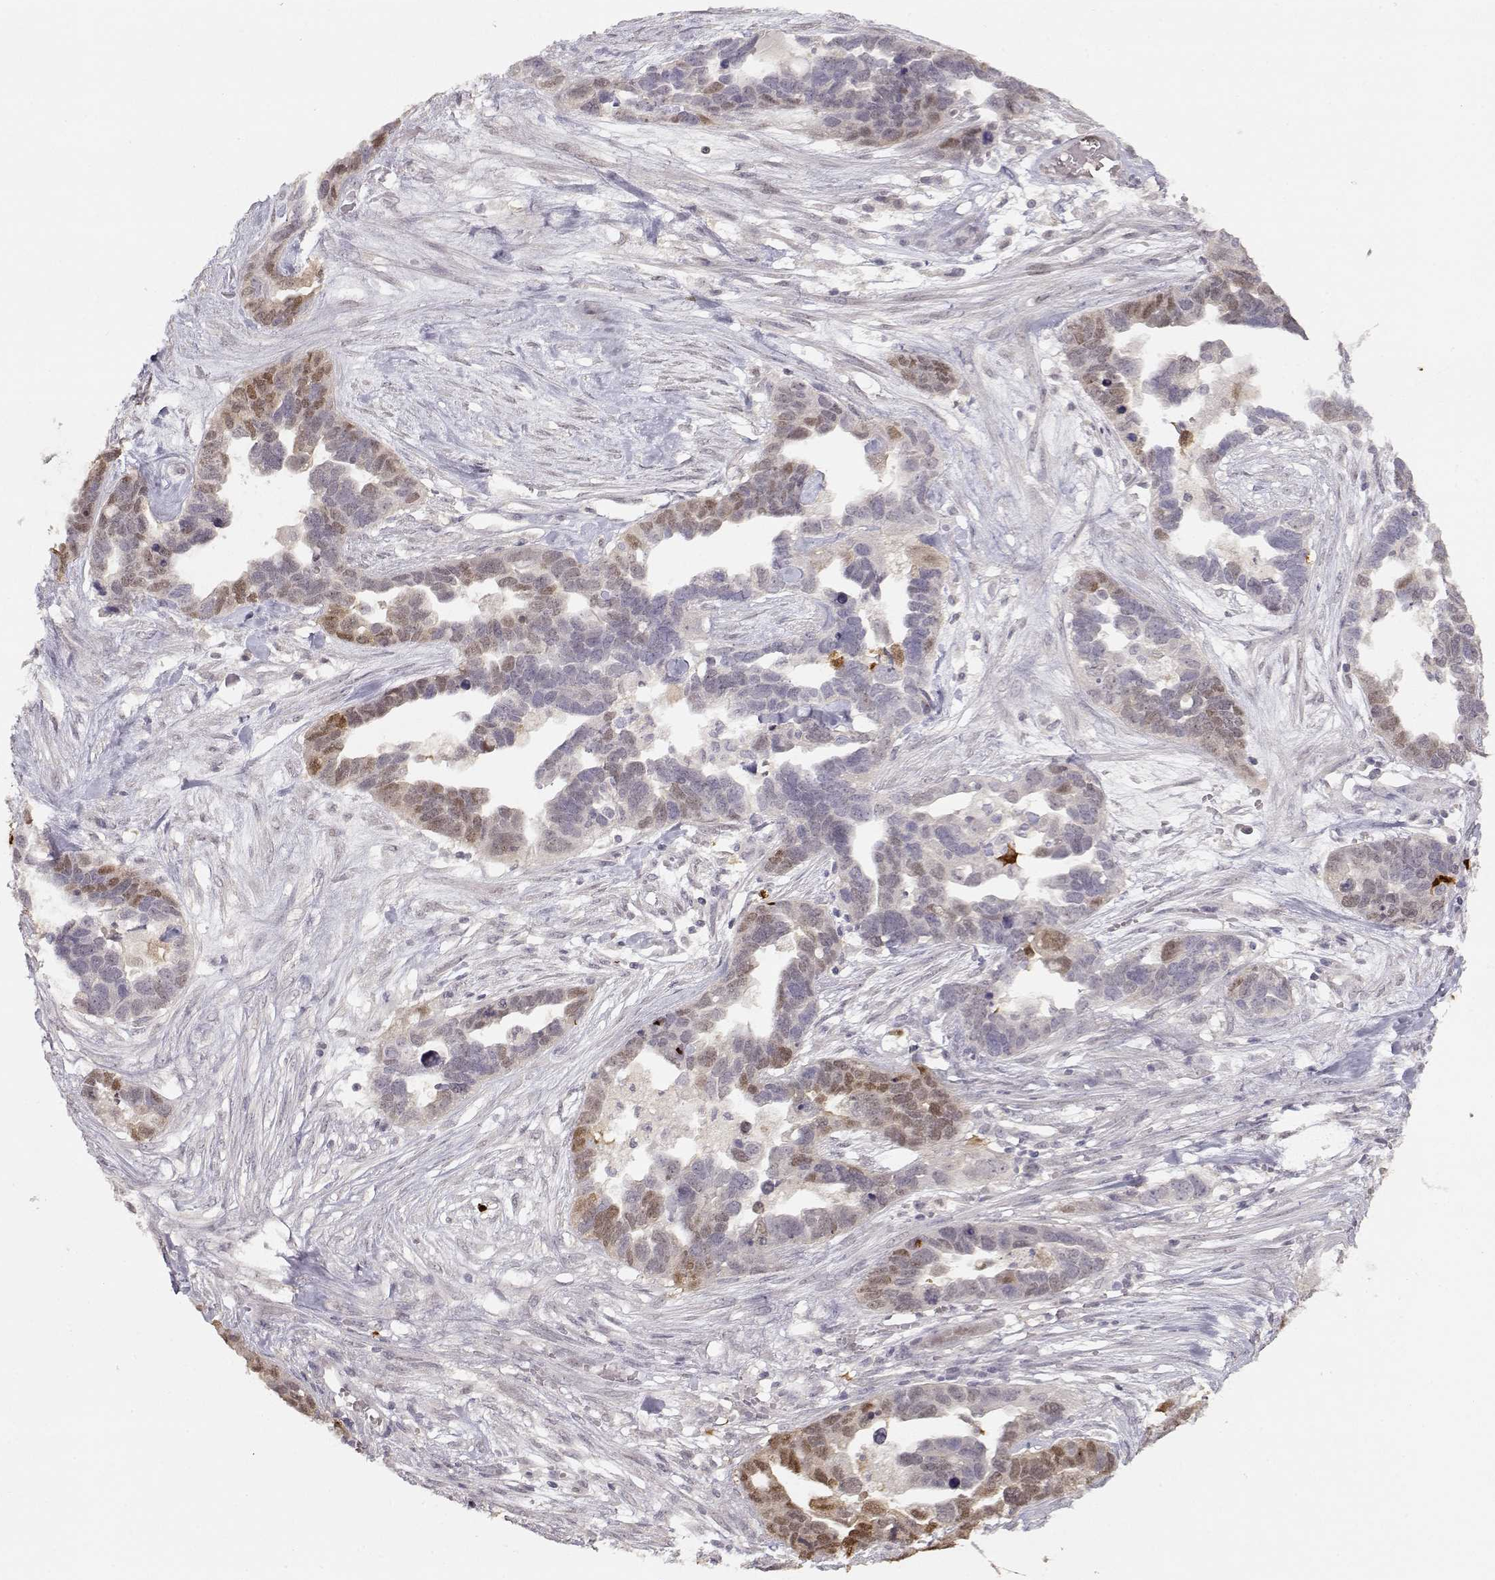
{"staining": {"intensity": "moderate", "quantity": "<25%", "location": "cytoplasmic/membranous,nuclear"}, "tissue": "ovarian cancer", "cell_type": "Tumor cells", "image_type": "cancer", "snomed": [{"axis": "morphology", "description": "Cystadenocarcinoma, serous, NOS"}, {"axis": "topography", "description": "Ovary"}], "caption": "Protein expression analysis of ovarian serous cystadenocarcinoma shows moderate cytoplasmic/membranous and nuclear positivity in approximately <25% of tumor cells. The staining is performed using DAB (3,3'-diaminobenzidine) brown chromogen to label protein expression. The nuclei are counter-stained blue using hematoxylin.", "gene": "S100B", "patient": {"sex": "female", "age": 54}}